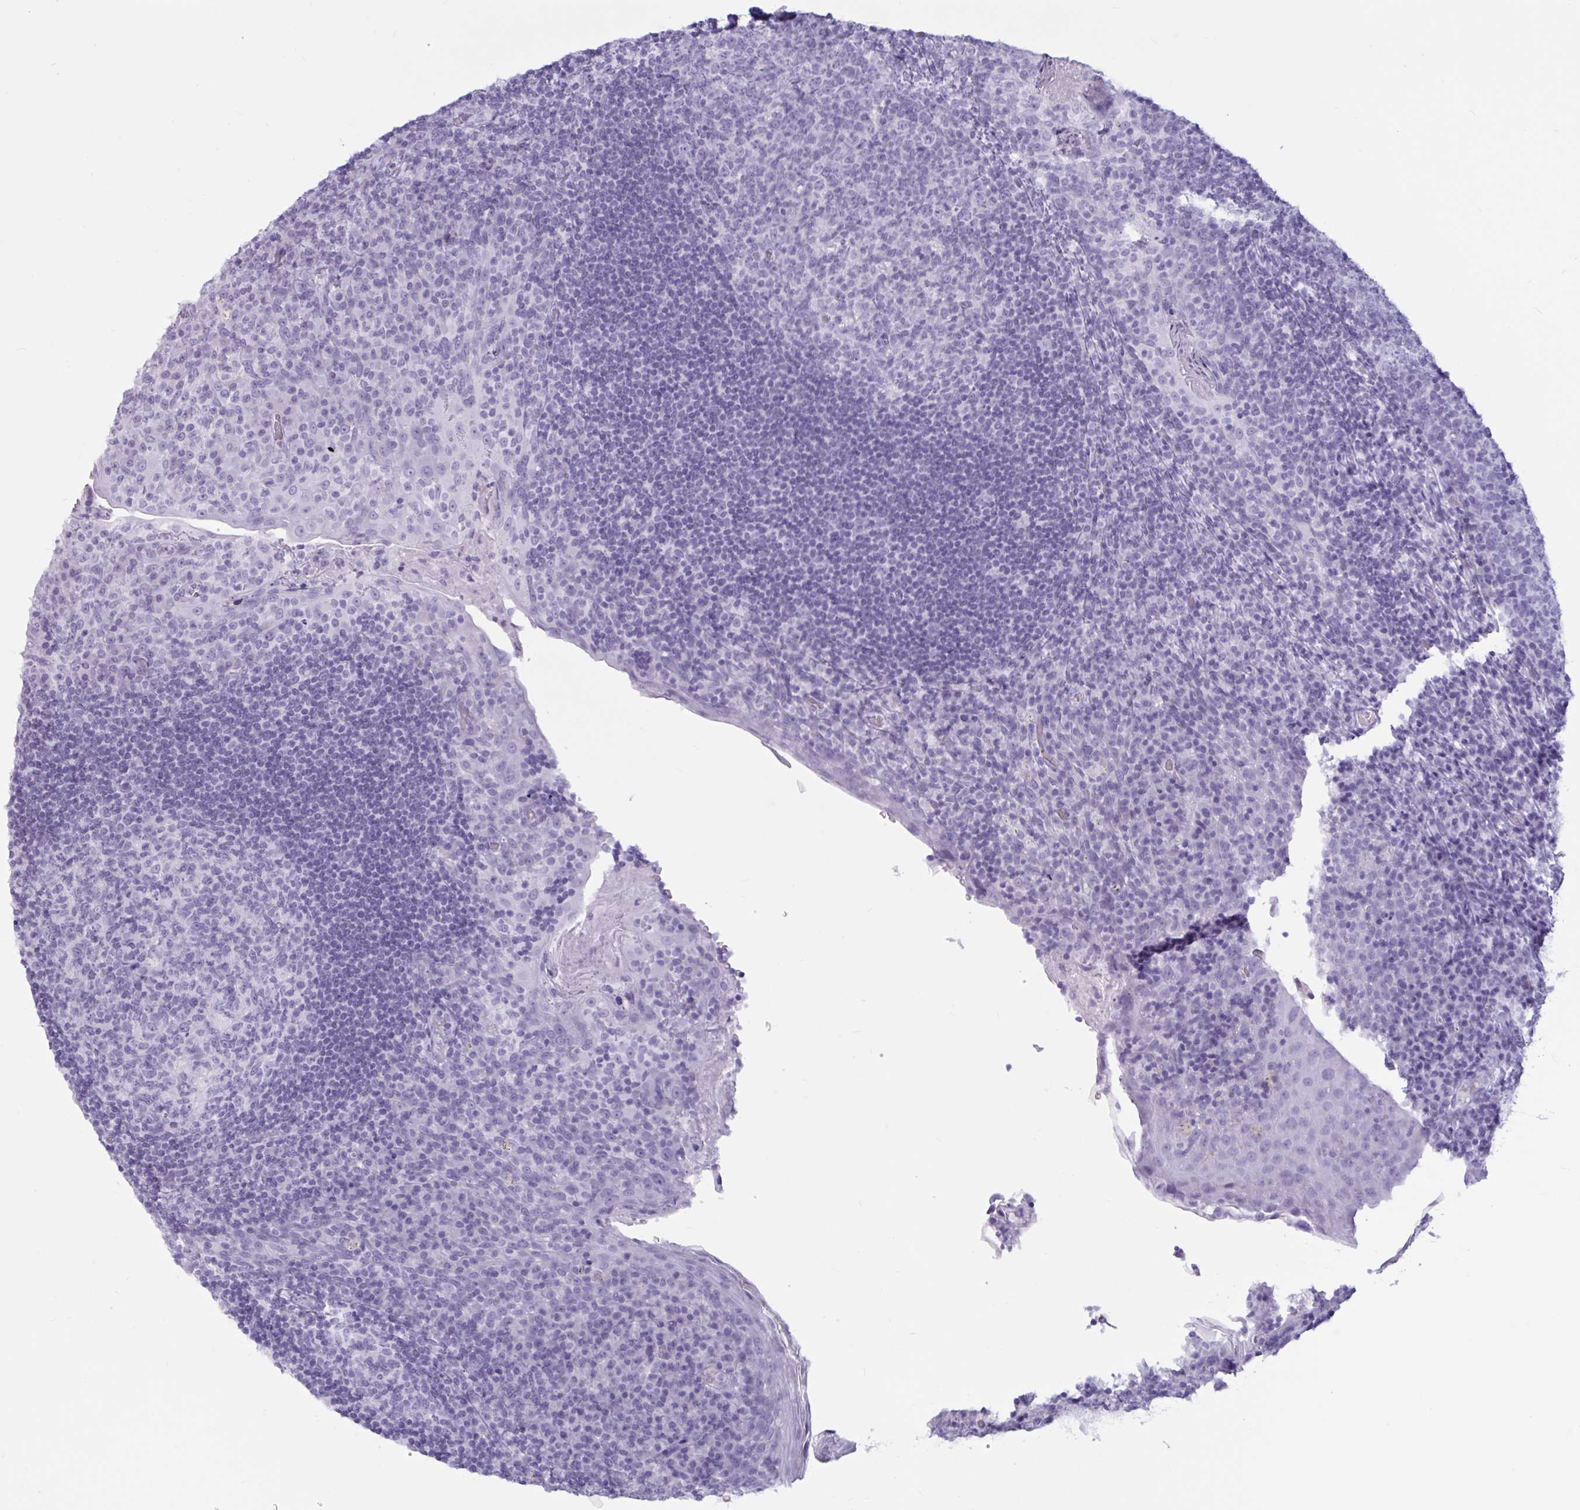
{"staining": {"intensity": "negative", "quantity": "none", "location": "none"}, "tissue": "tonsil", "cell_type": "Germinal center cells", "image_type": "normal", "snomed": [{"axis": "morphology", "description": "Normal tissue, NOS"}, {"axis": "topography", "description": "Tonsil"}], "caption": "Photomicrograph shows no significant protein staining in germinal center cells of benign tonsil. (IHC, brightfield microscopy, high magnification).", "gene": "BBS10", "patient": {"sex": "male", "age": 17}}